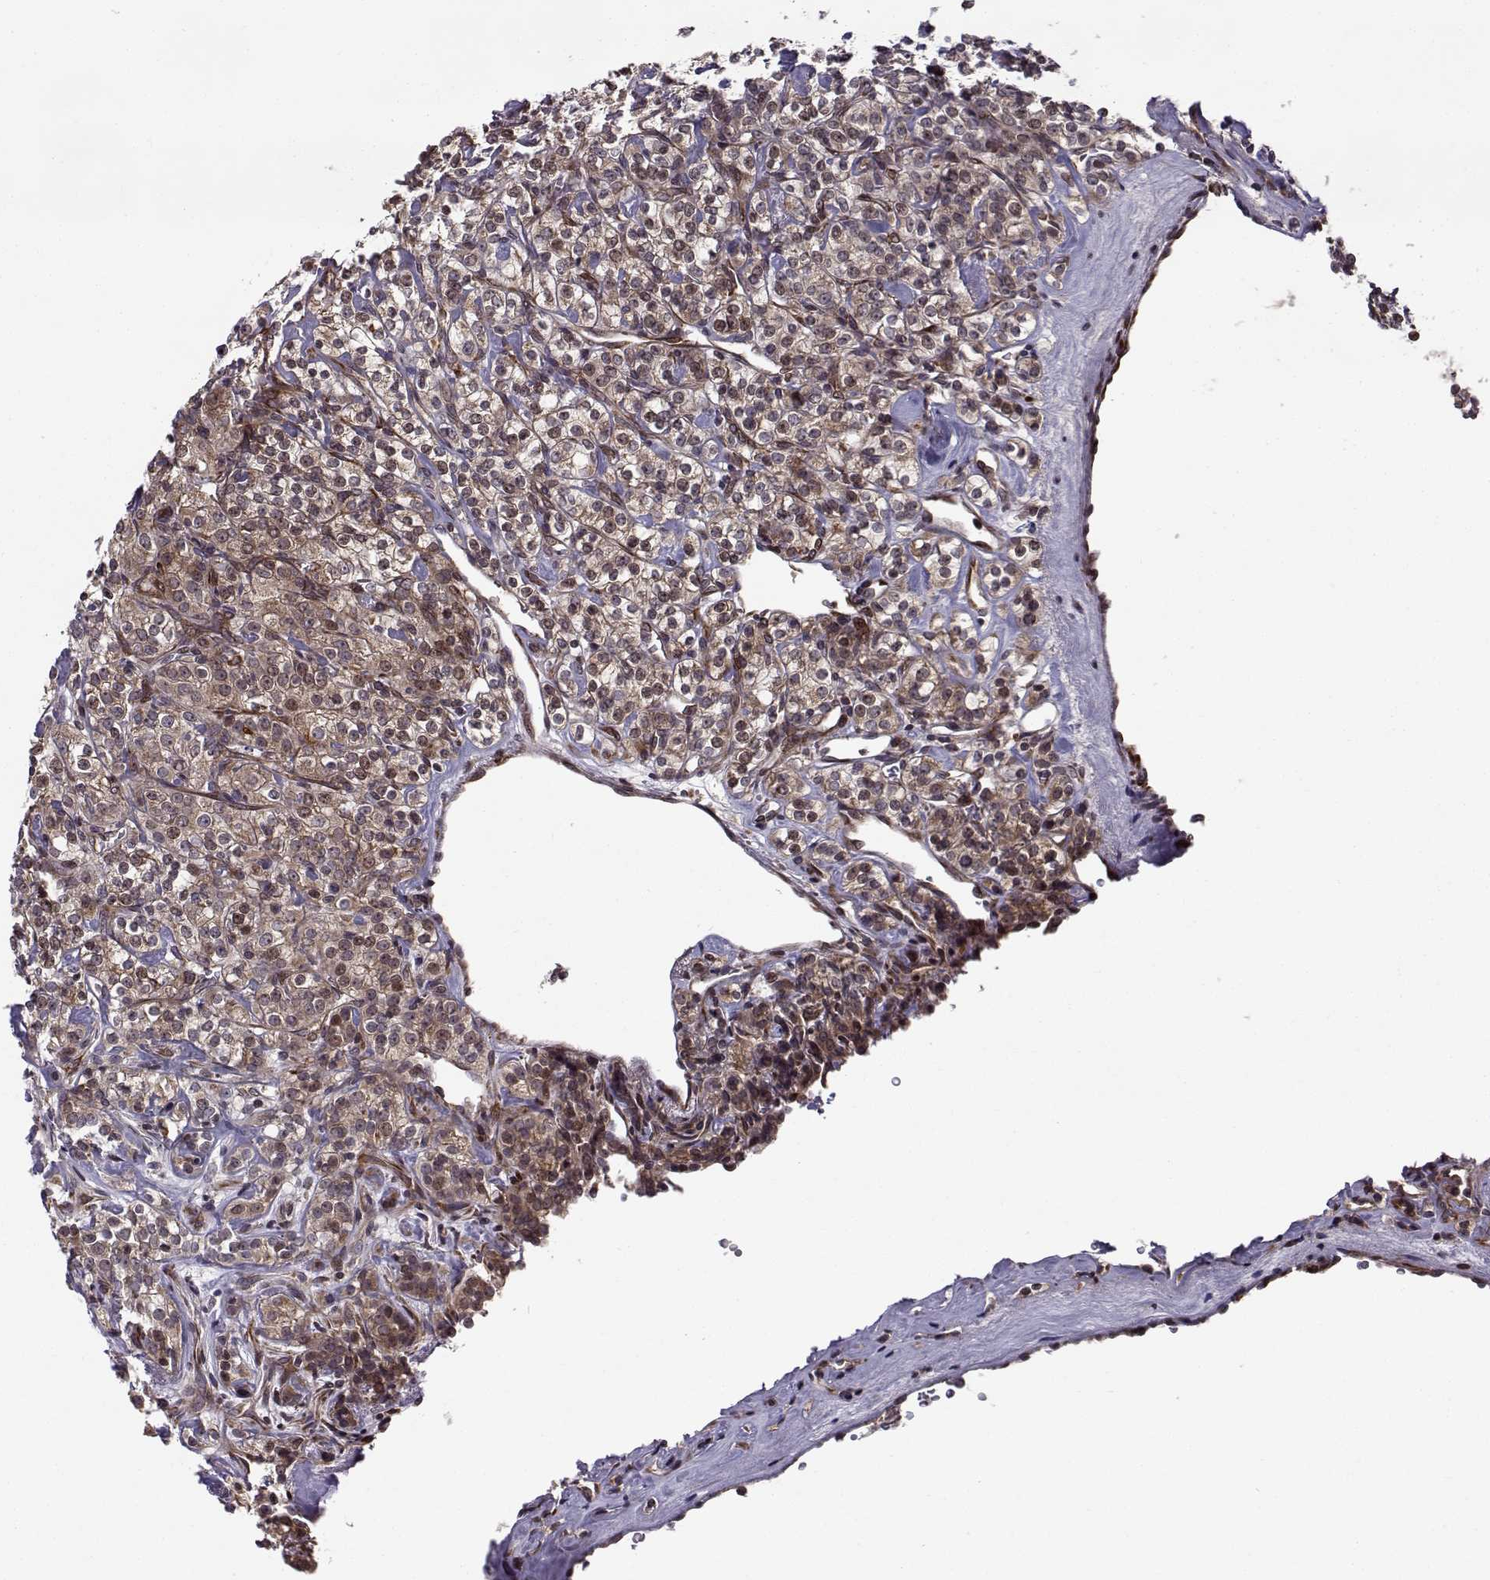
{"staining": {"intensity": "moderate", "quantity": "25%-75%", "location": "cytoplasmic/membranous"}, "tissue": "renal cancer", "cell_type": "Tumor cells", "image_type": "cancer", "snomed": [{"axis": "morphology", "description": "Adenocarcinoma, NOS"}, {"axis": "topography", "description": "Kidney"}], "caption": "About 25%-75% of tumor cells in human renal cancer reveal moderate cytoplasmic/membranous protein staining as visualized by brown immunohistochemical staining.", "gene": "RPL31", "patient": {"sex": "male", "age": 77}}